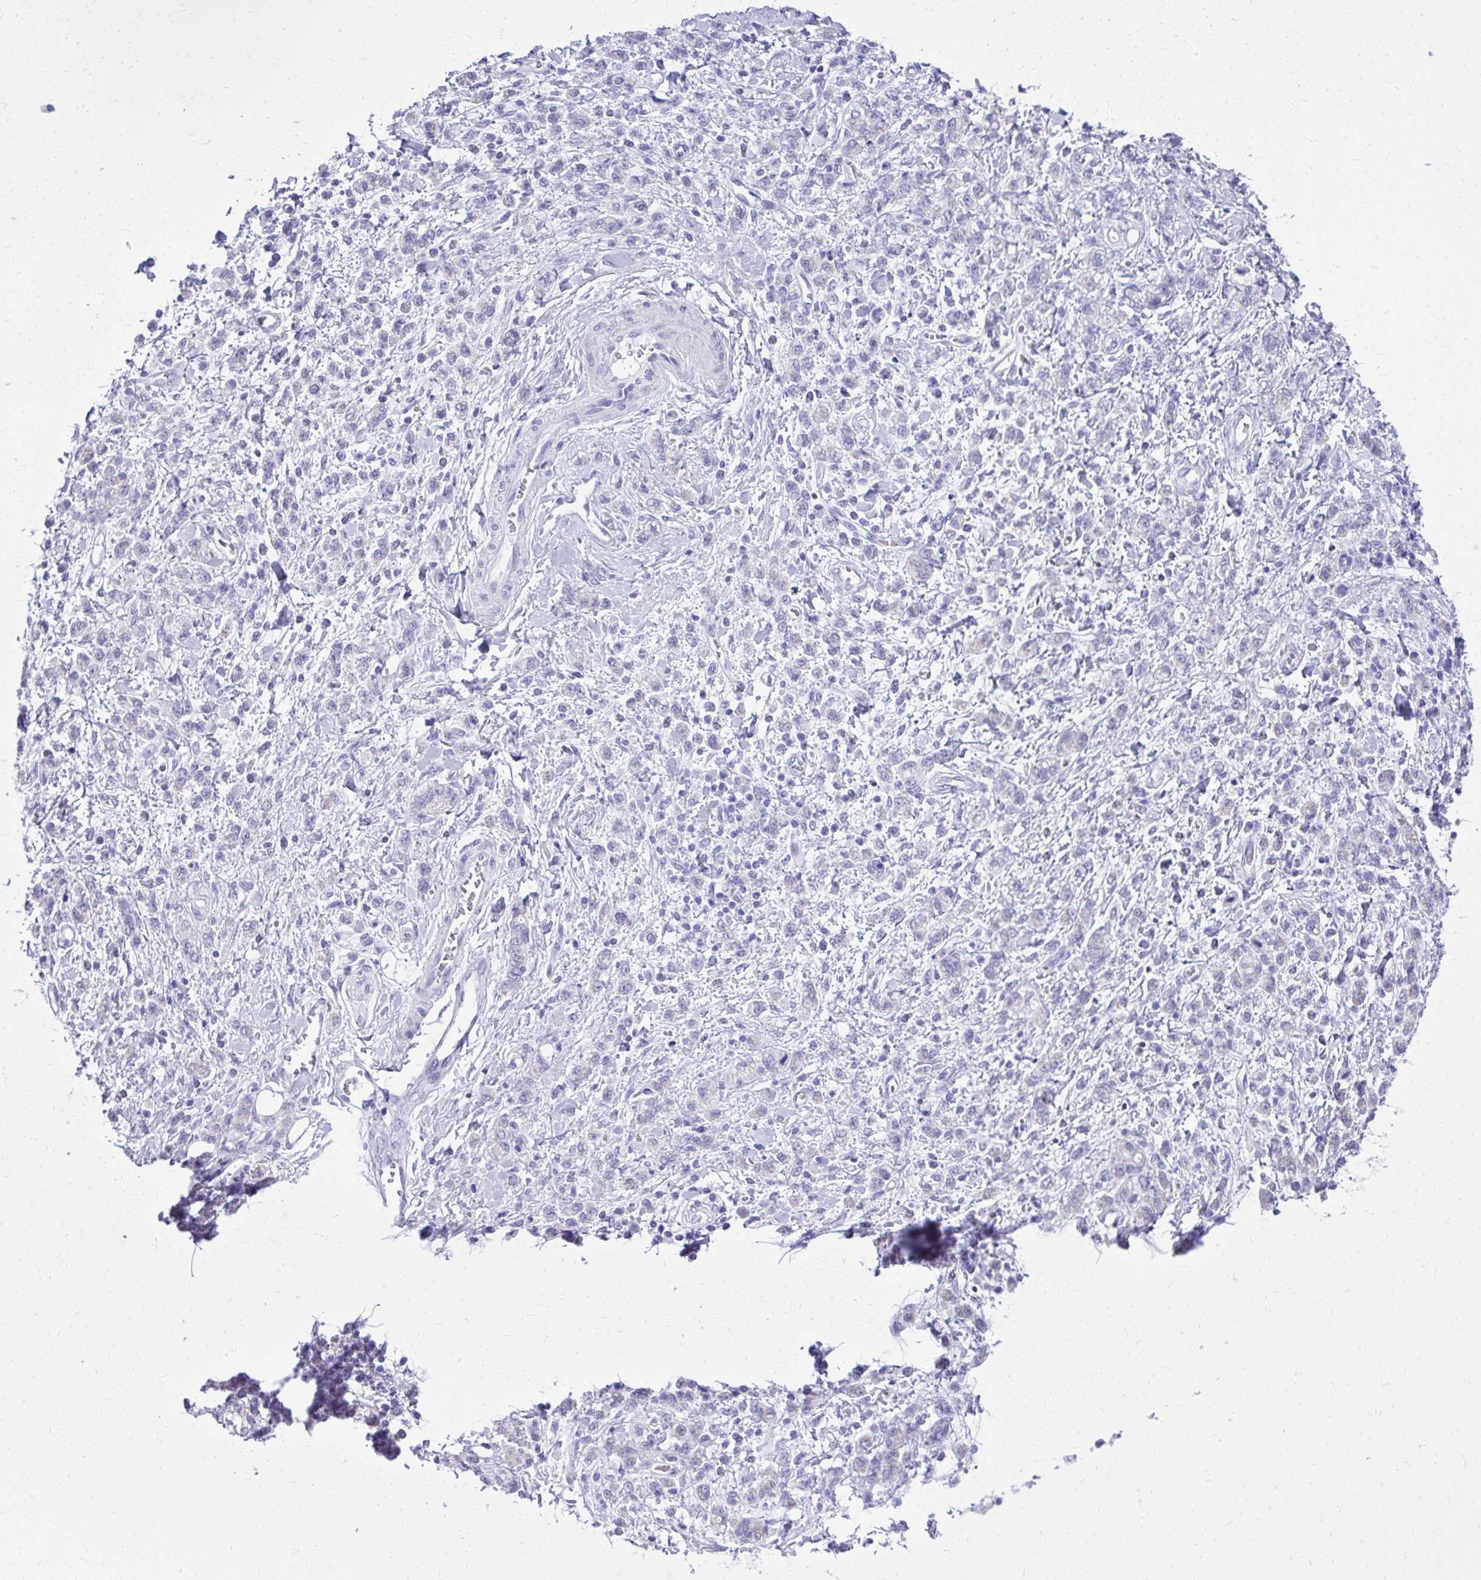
{"staining": {"intensity": "negative", "quantity": "none", "location": "none"}, "tissue": "stomach cancer", "cell_type": "Tumor cells", "image_type": "cancer", "snomed": [{"axis": "morphology", "description": "Adenocarcinoma, NOS"}, {"axis": "topography", "description": "Stomach"}], "caption": "Human stomach adenocarcinoma stained for a protein using IHC exhibits no positivity in tumor cells.", "gene": "RALYL", "patient": {"sex": "male", "age": 77}}